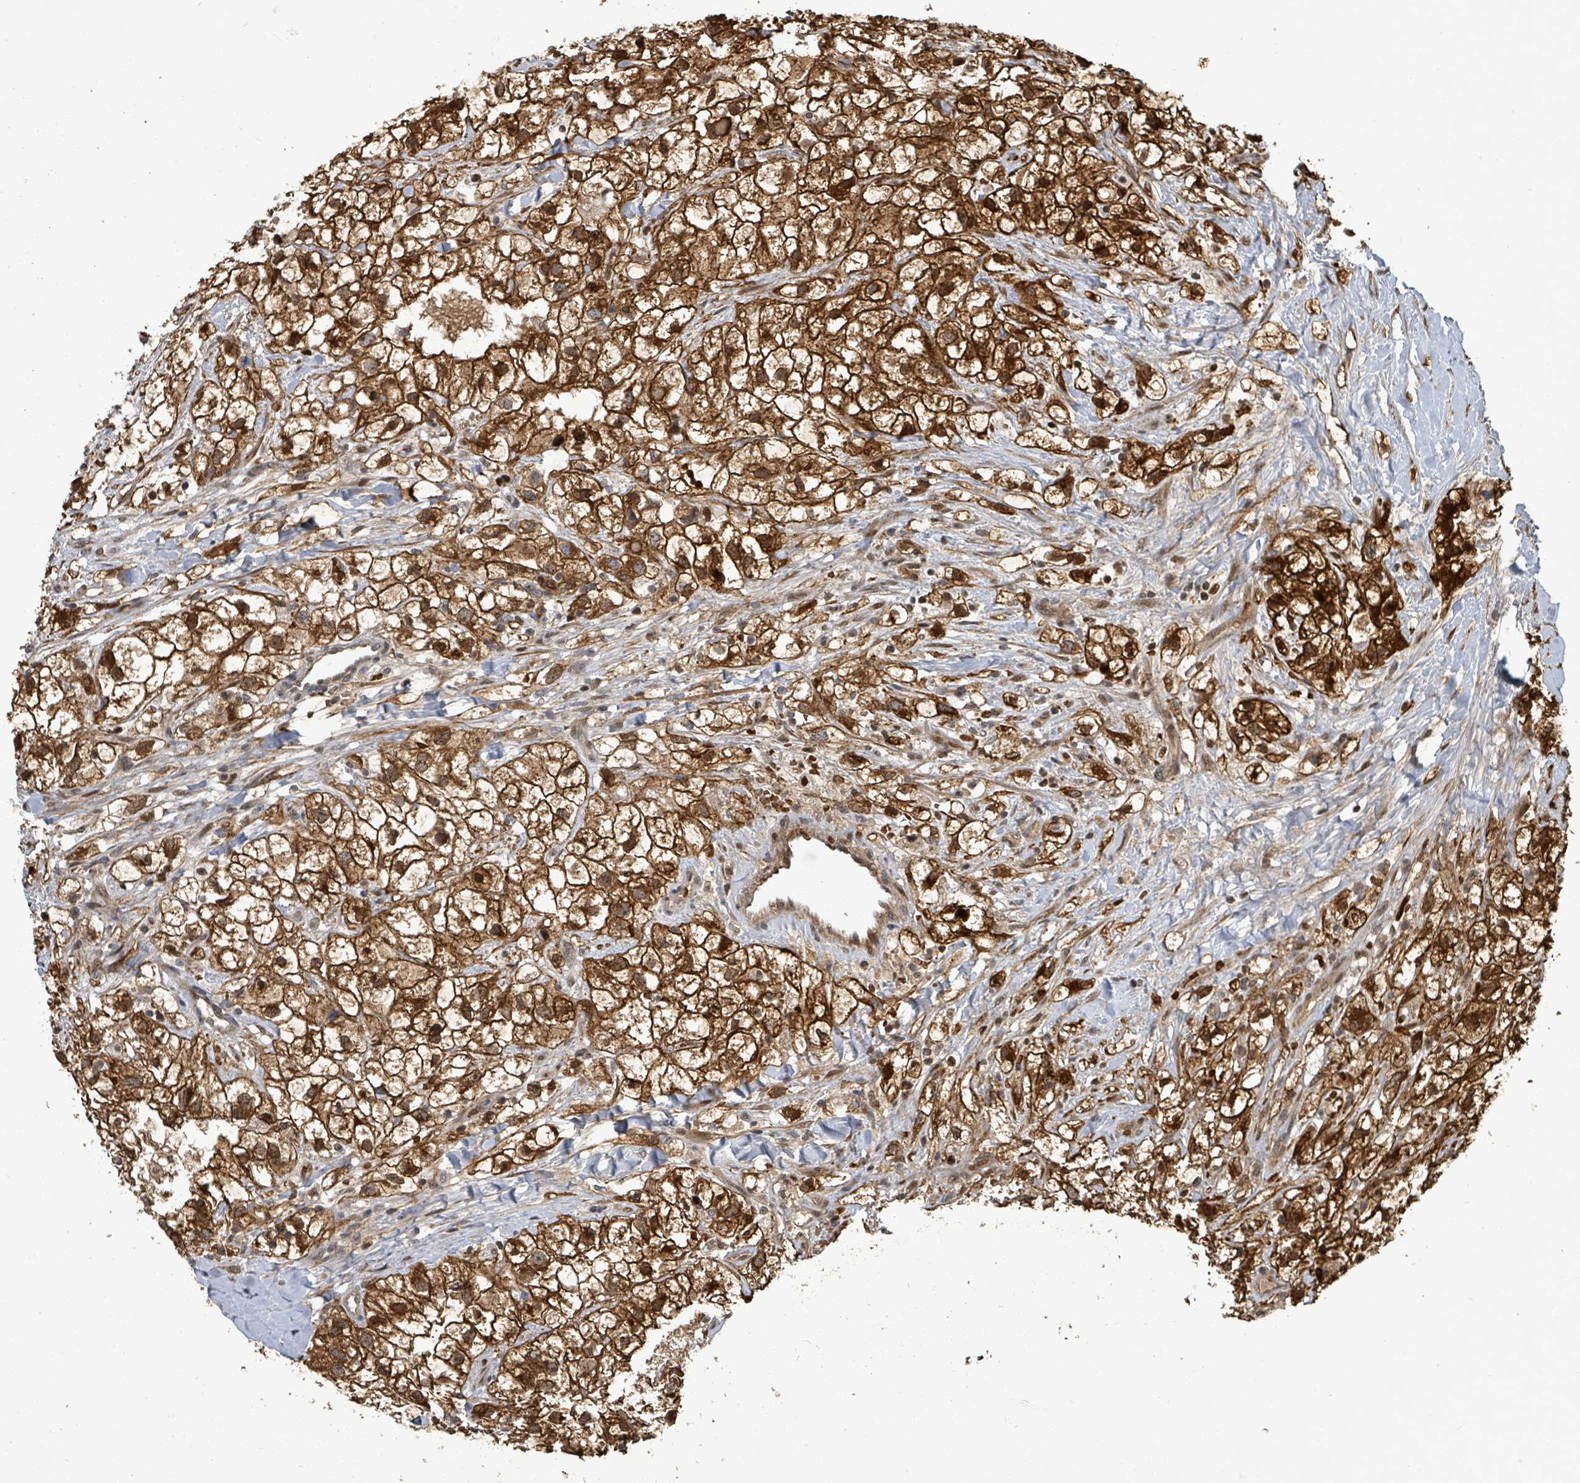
{"staining": {"intensity": "strong", "quantity": ">75%", "location": "cytoplasmic/membranous,nuclear"}, "tissue": "renal cancer", "cell_type": "Tumor cells", "image_type": "cancer", "snomed": [{"axis": "morphology", "description": "Adenocarcinoma, NOS"}, {"axis": "topography", "description": "Kidney"}], "caption": "Immunohistochemistry (IHC) (DAB) staining of adenocarcinoma (renal) reveals strong cytoplasmic/membranous and nuclear protein positivity in approximately >75% of tumor cells.", "gene": "TRDMT1", "patient": {"sex": "male", "age": 59}}